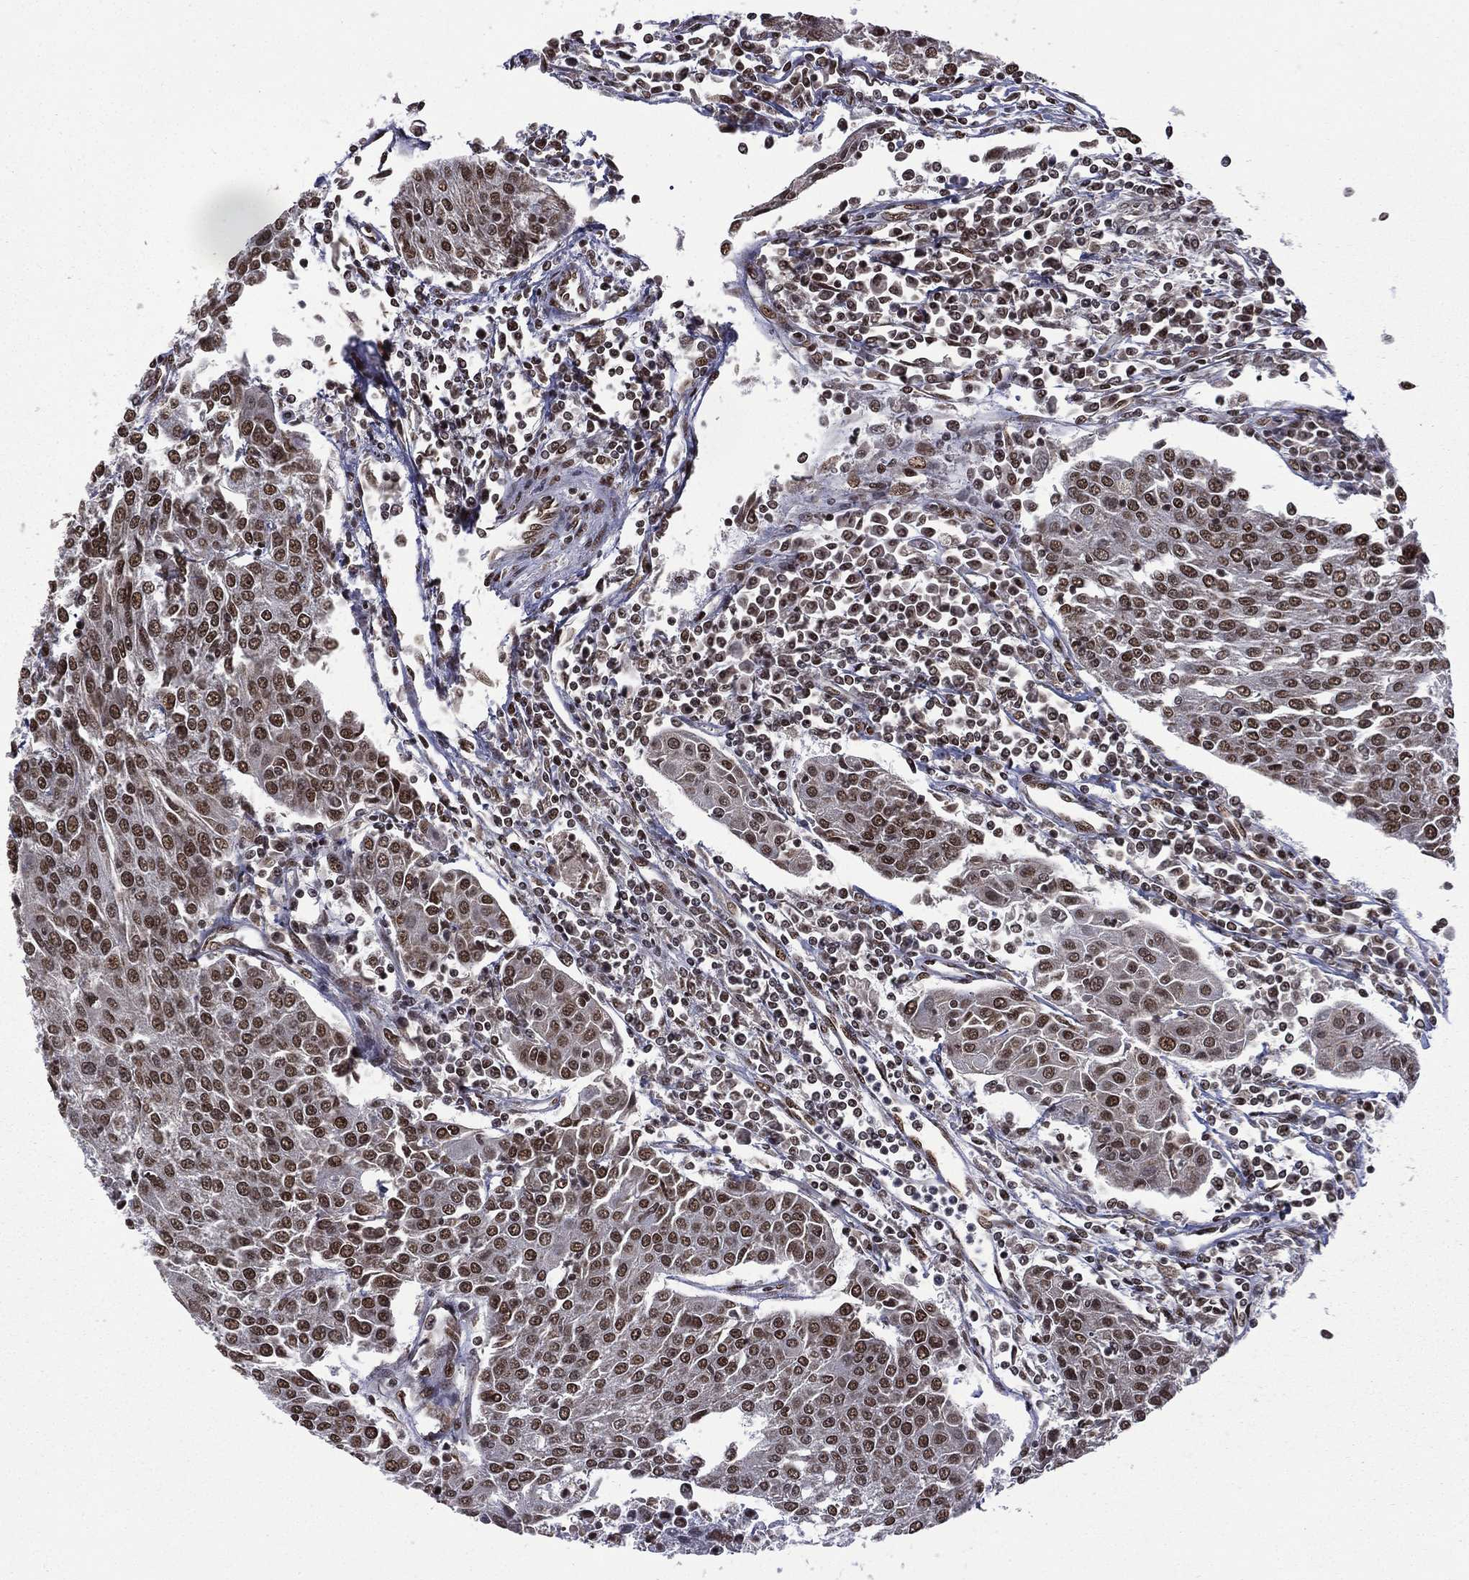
{"staining": {"intensity": "strong", "quantity": ">75%", "location": "nuclear"}, "tissue": "urothelial cancer", "cell_type": "Tumor cells", "image_type": "cancer", "snomed": [{"axis": "morphology", "description": "Urothelial carcinoma, High grade"}, {"axis": "topography", "description": "Urinary bladder"}], "caption": "Immunohistochemical staining of urothelial cancer shows strong nuclear protein staining in about >75% of tumor cells.", "gene": "C5orf24", "patient": {"sex": "female", "age": 85}}